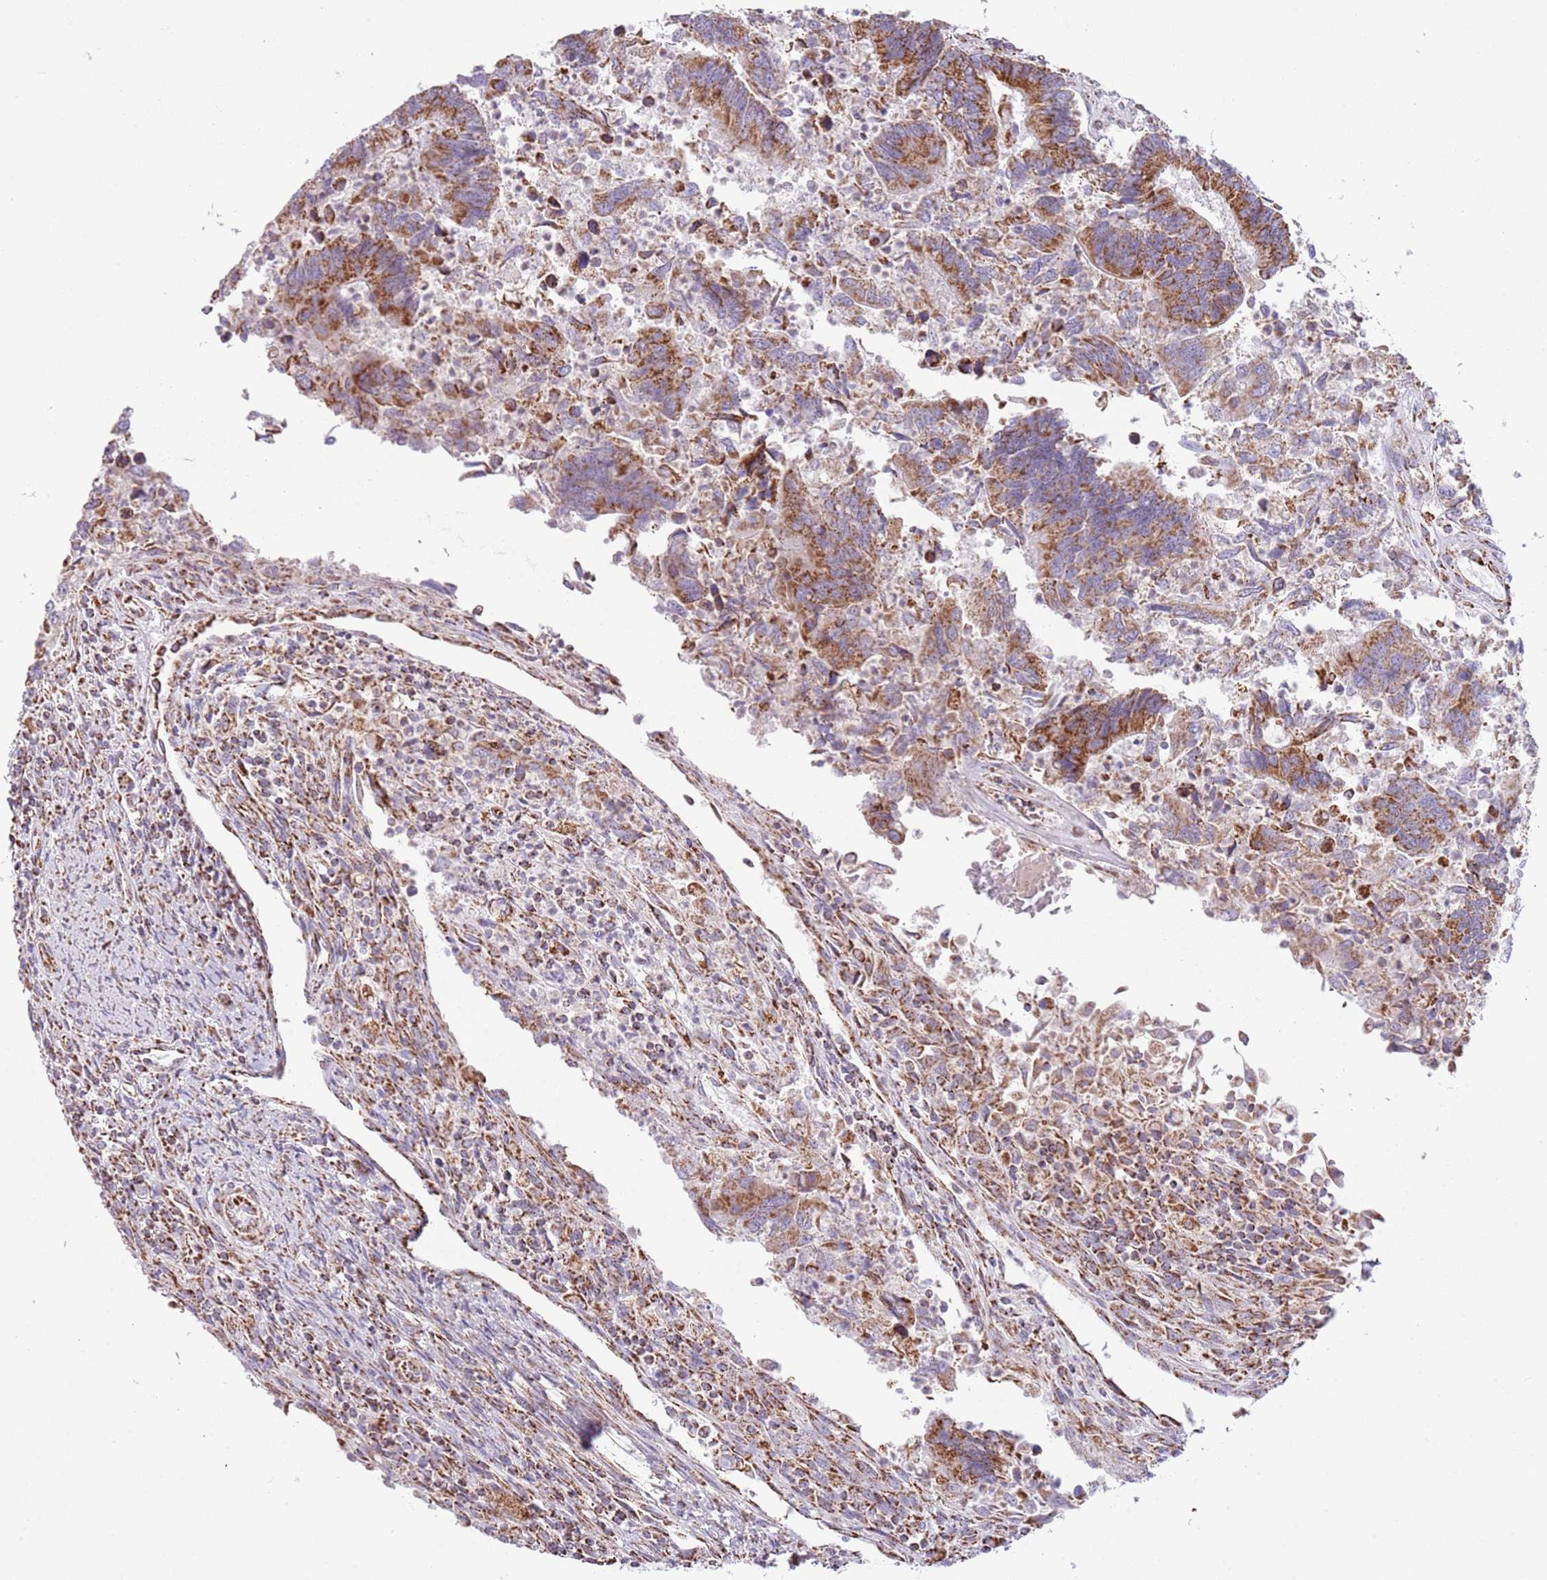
{"staining": {"intensity": "strong", "quantity": ">75%", "location": "cytoplasmic/membranous"}, "tissue": "colorectal cancer", "cell_type": "Tumor cells", "image_type": "cancer", "snomed": [{"axis": "morphology", "description": "Adenocarcinoma, NOS"}, {"axis": "topography", "description": "Colon"}], "caption": "Colorectal cancer stained with a protein marker displays strong staining in tumor cells.", "gene": "LHX6", "patient": {"sex": "female", "age": 67}}